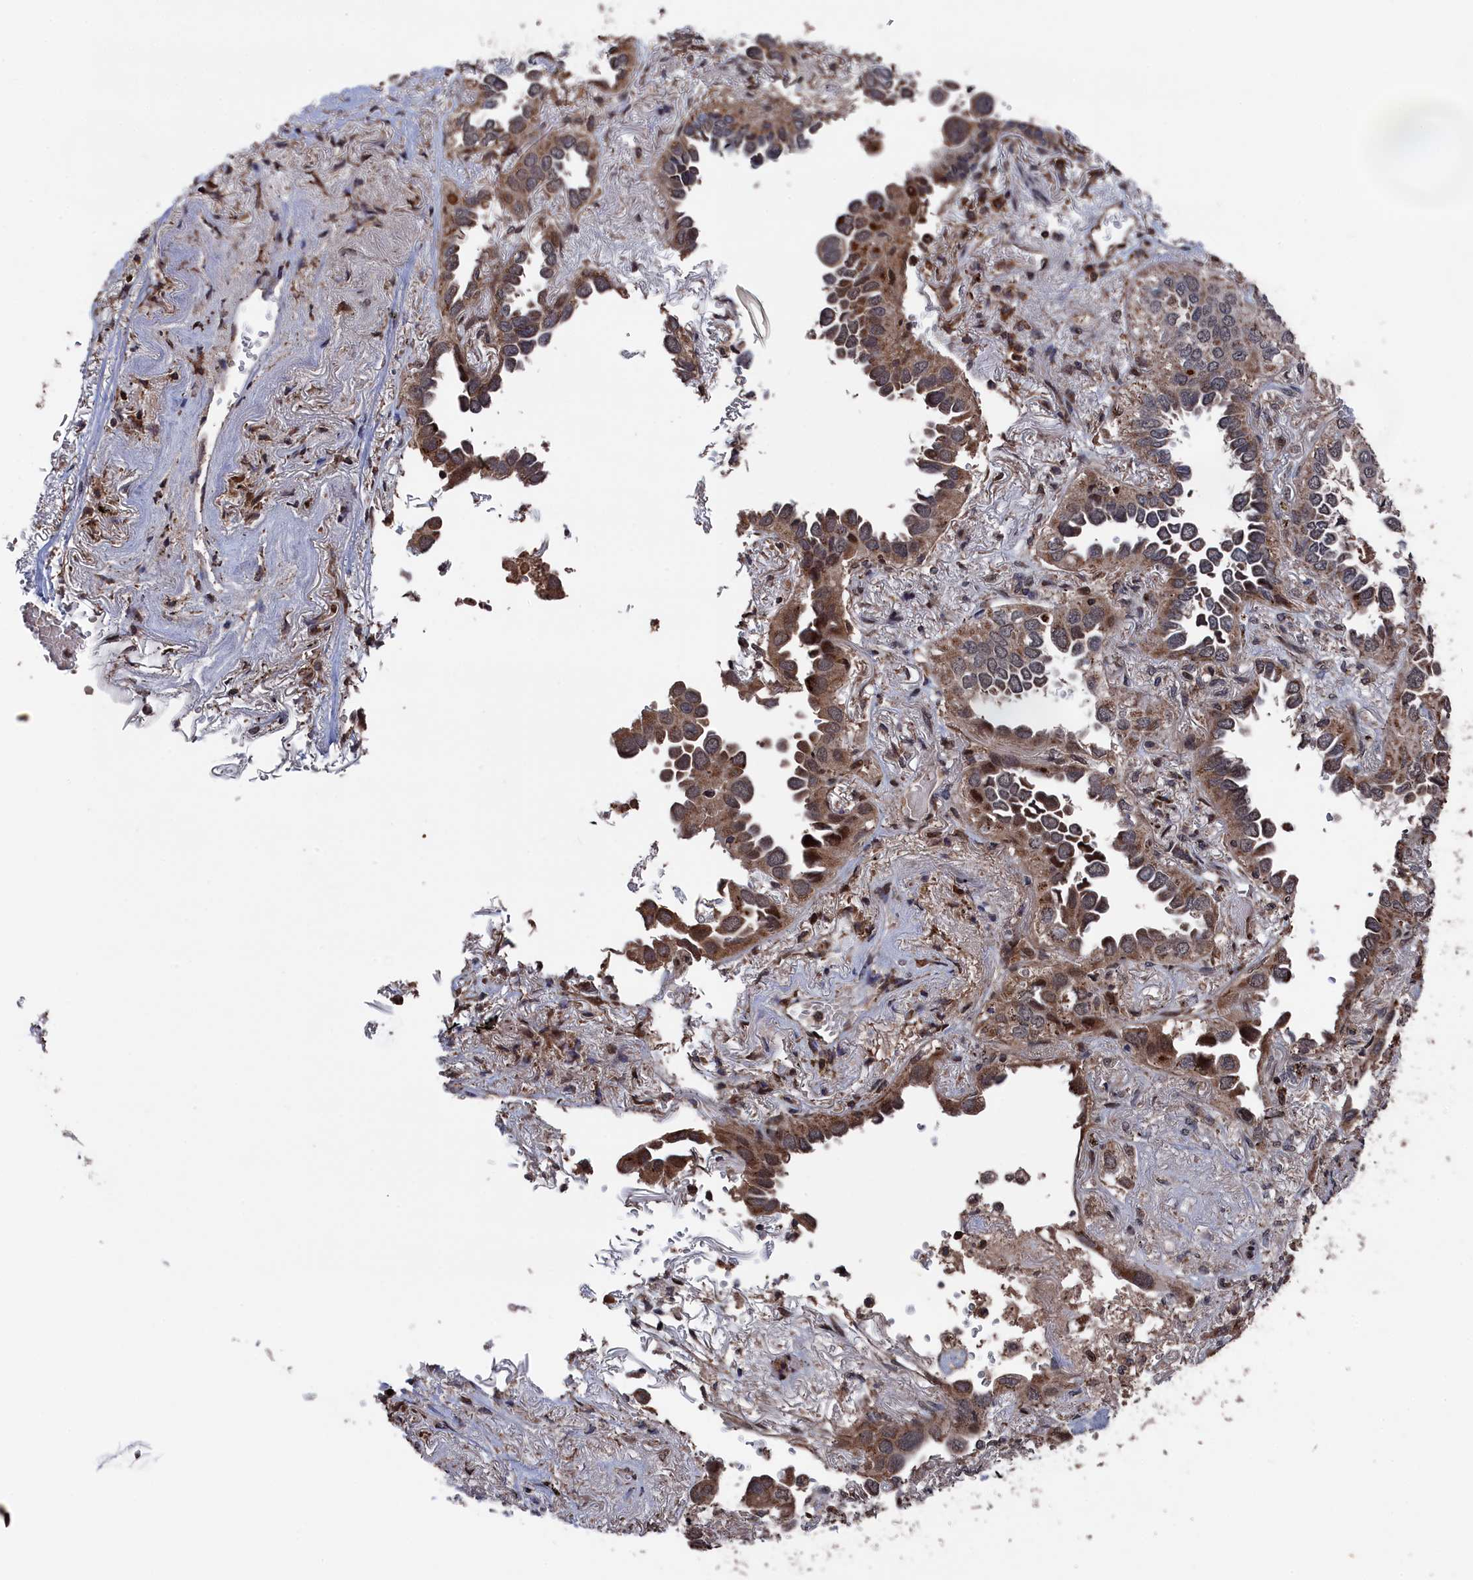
{"staining": {"intensity": "moderate", "quantity": ">75%", "location": "cytoplasmic/membranous"}, "tissue": "lung cancer", "cell_type": "Tumor cells", "image_type": "cancer", "snomed": [{"axis": "morphology", "description": "Adenocarcinoma, NOS"}, {"axis": "topography", "description": "Lung"}], "caption": "Human lung cancer (adenocarcinoma) stained with a brown dye demonstrates moderate cytoplasmic/membranous positive expression in approximately >75% of tumor cells.", "gene": "CEACAM21", "patient": {"sex": "female", "age": 76}}